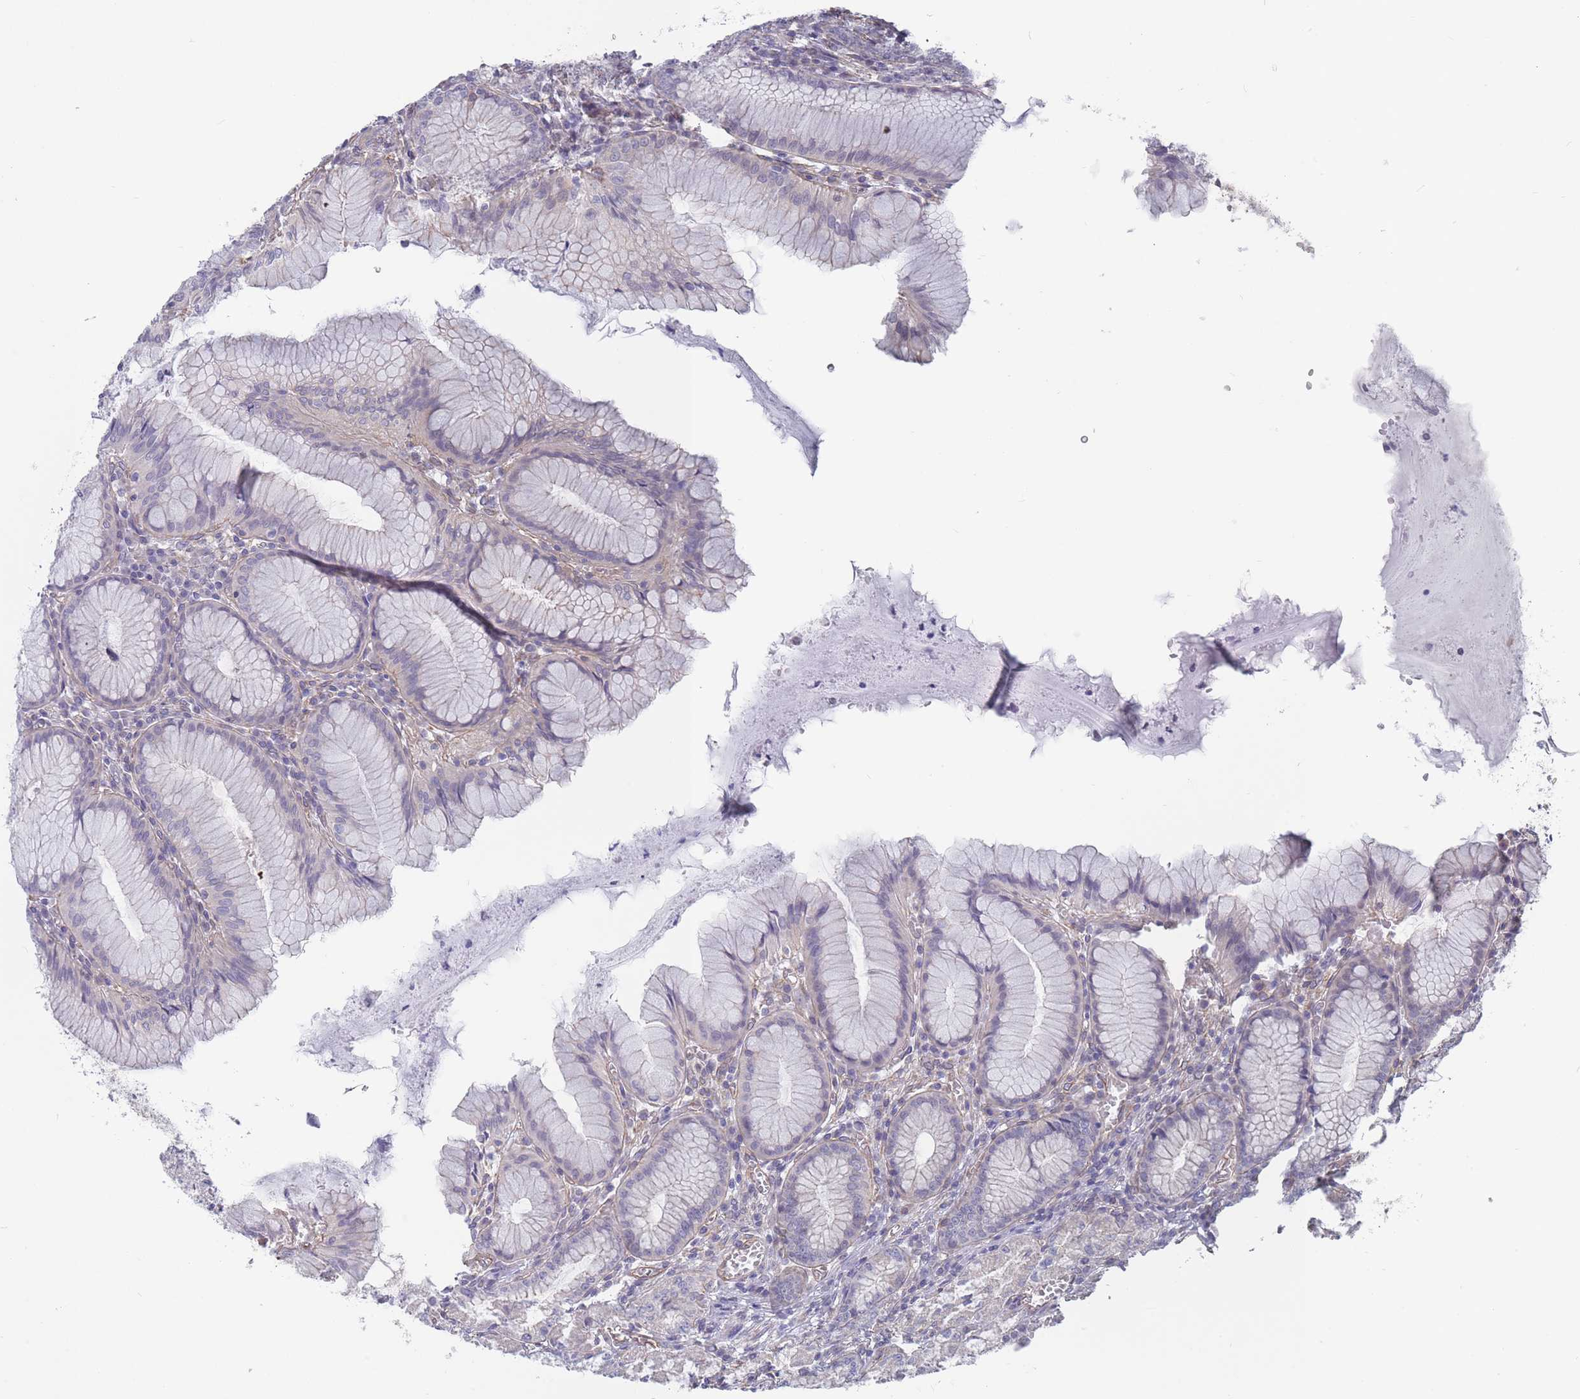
{"staining": {"intensity": "weak", "quantity": "<25%", "location": "cytoplasmic/membranous"}, "tissue": "stomach", "cell_type": "Glandular cells", "image_type": "normal", "snomed": [{"axis": "morphology", "description": "Normal tissue, NOS"}, {"axis": "topography", "description": "Stomach"}], "caption": "Immunohistochemistry photomicrograph of unremarkable human stomach stained for a protein (brown), which reveals no staining in glandular cells.", "gene": "SLC1A6", "patient": {"sex": "male", "age": 55}}